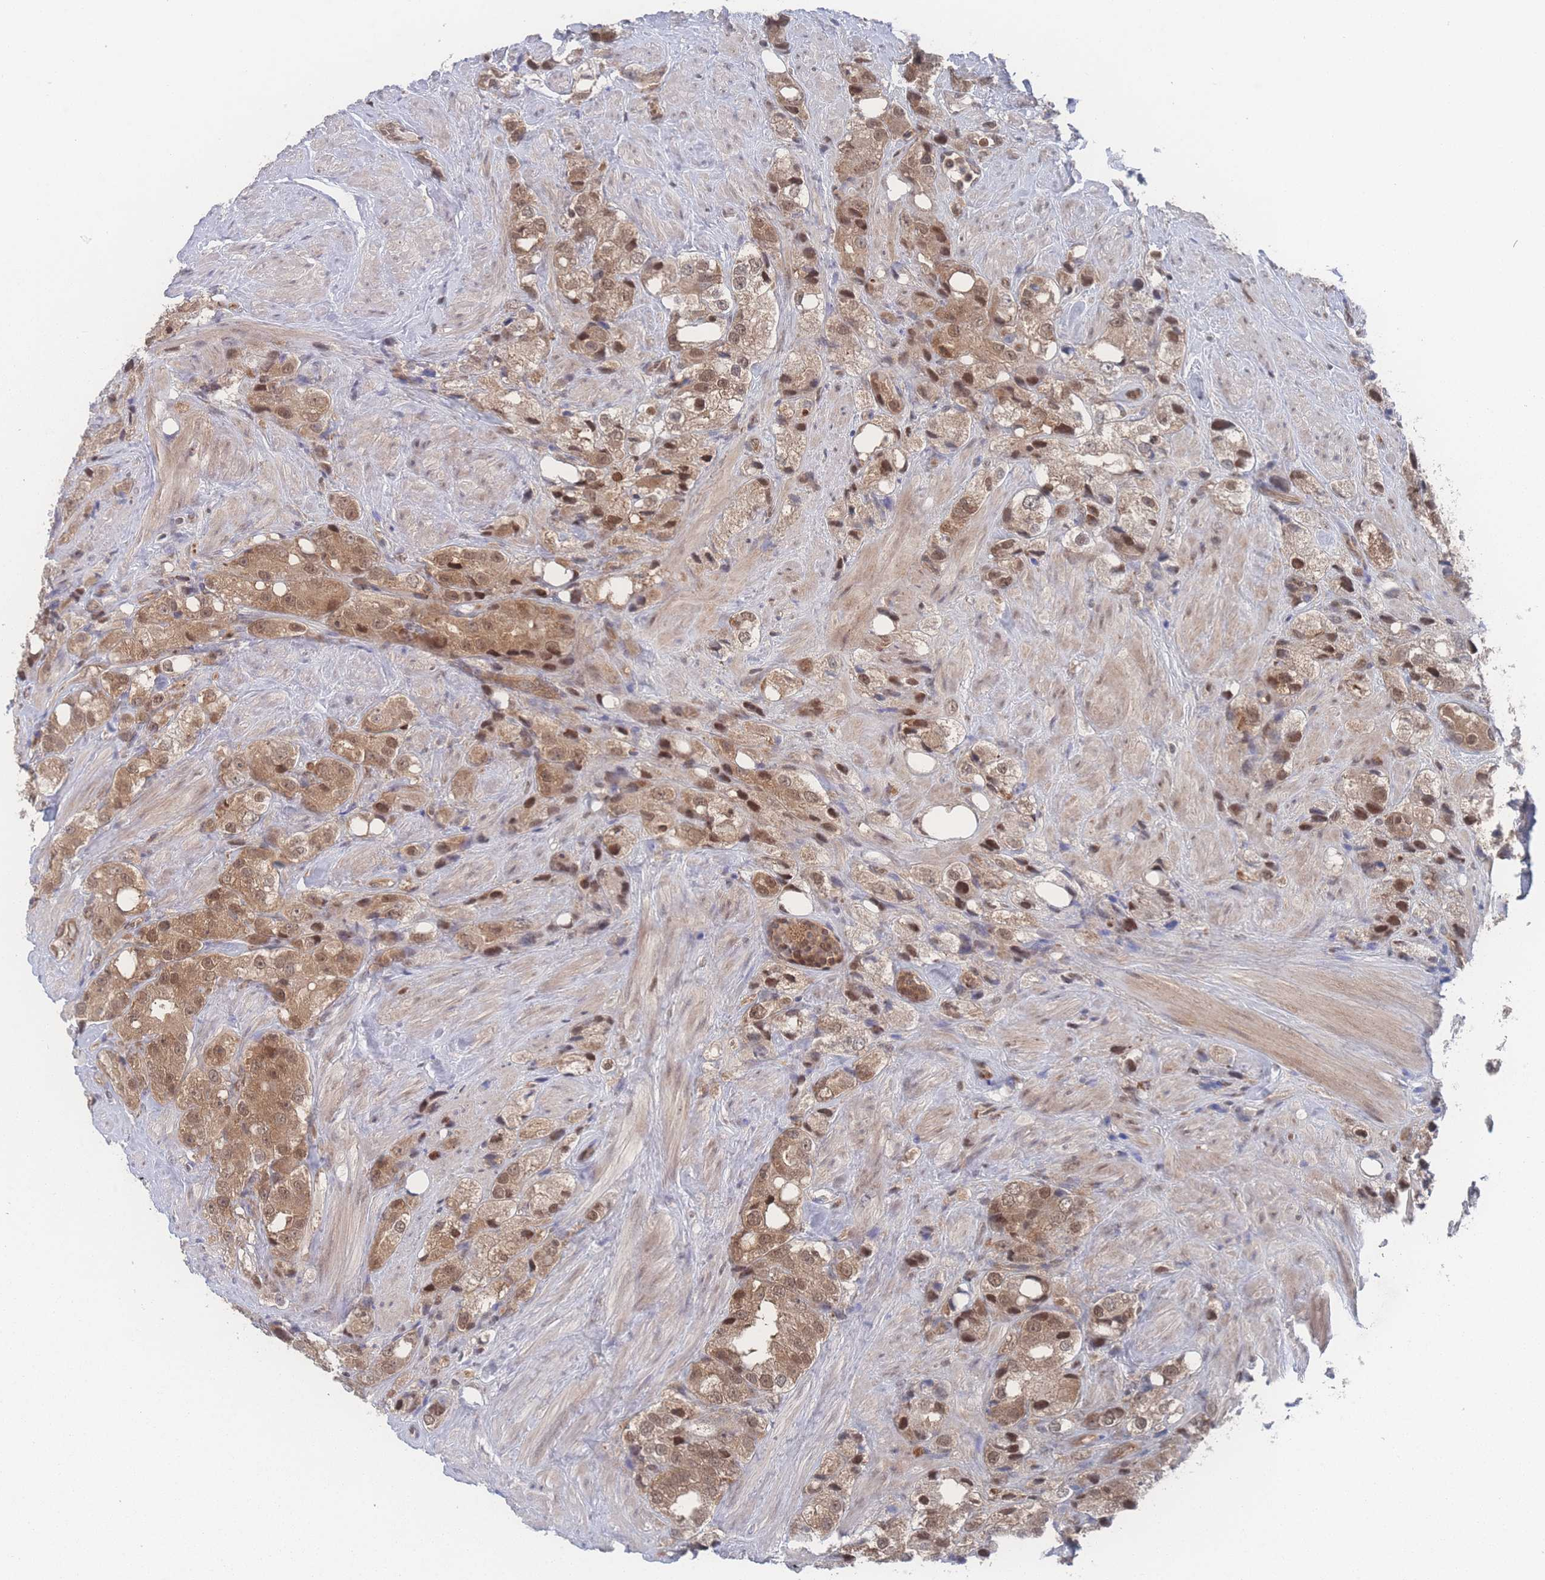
{"staining": {"intensity": "moderate", "quantity": ">75%", "location": "cytoplasmic/membranous,nuclear"}, "tissue": "prostate cancer", "cell_type": "Tumor cells", "image_type": "cancer", "snomed": [{"axis": "morphology", "description": "Adenocarcinoma, NOS"}, {"axis": "topography", "description": "Prostate"}], "caption": "High-magnification brightfield microscopy of prostate cancer stained with DAB (3,3'-diaminobenzidine) (brown) and counterstained with hematoxylin (blue). tumor cells exhibit moderate cytoplasmic/membranous and nuclear expression is appreciated in approximately>75% of cells.", "gene": "PSMA1", "patient": {"sex": "male", "age": 79}}